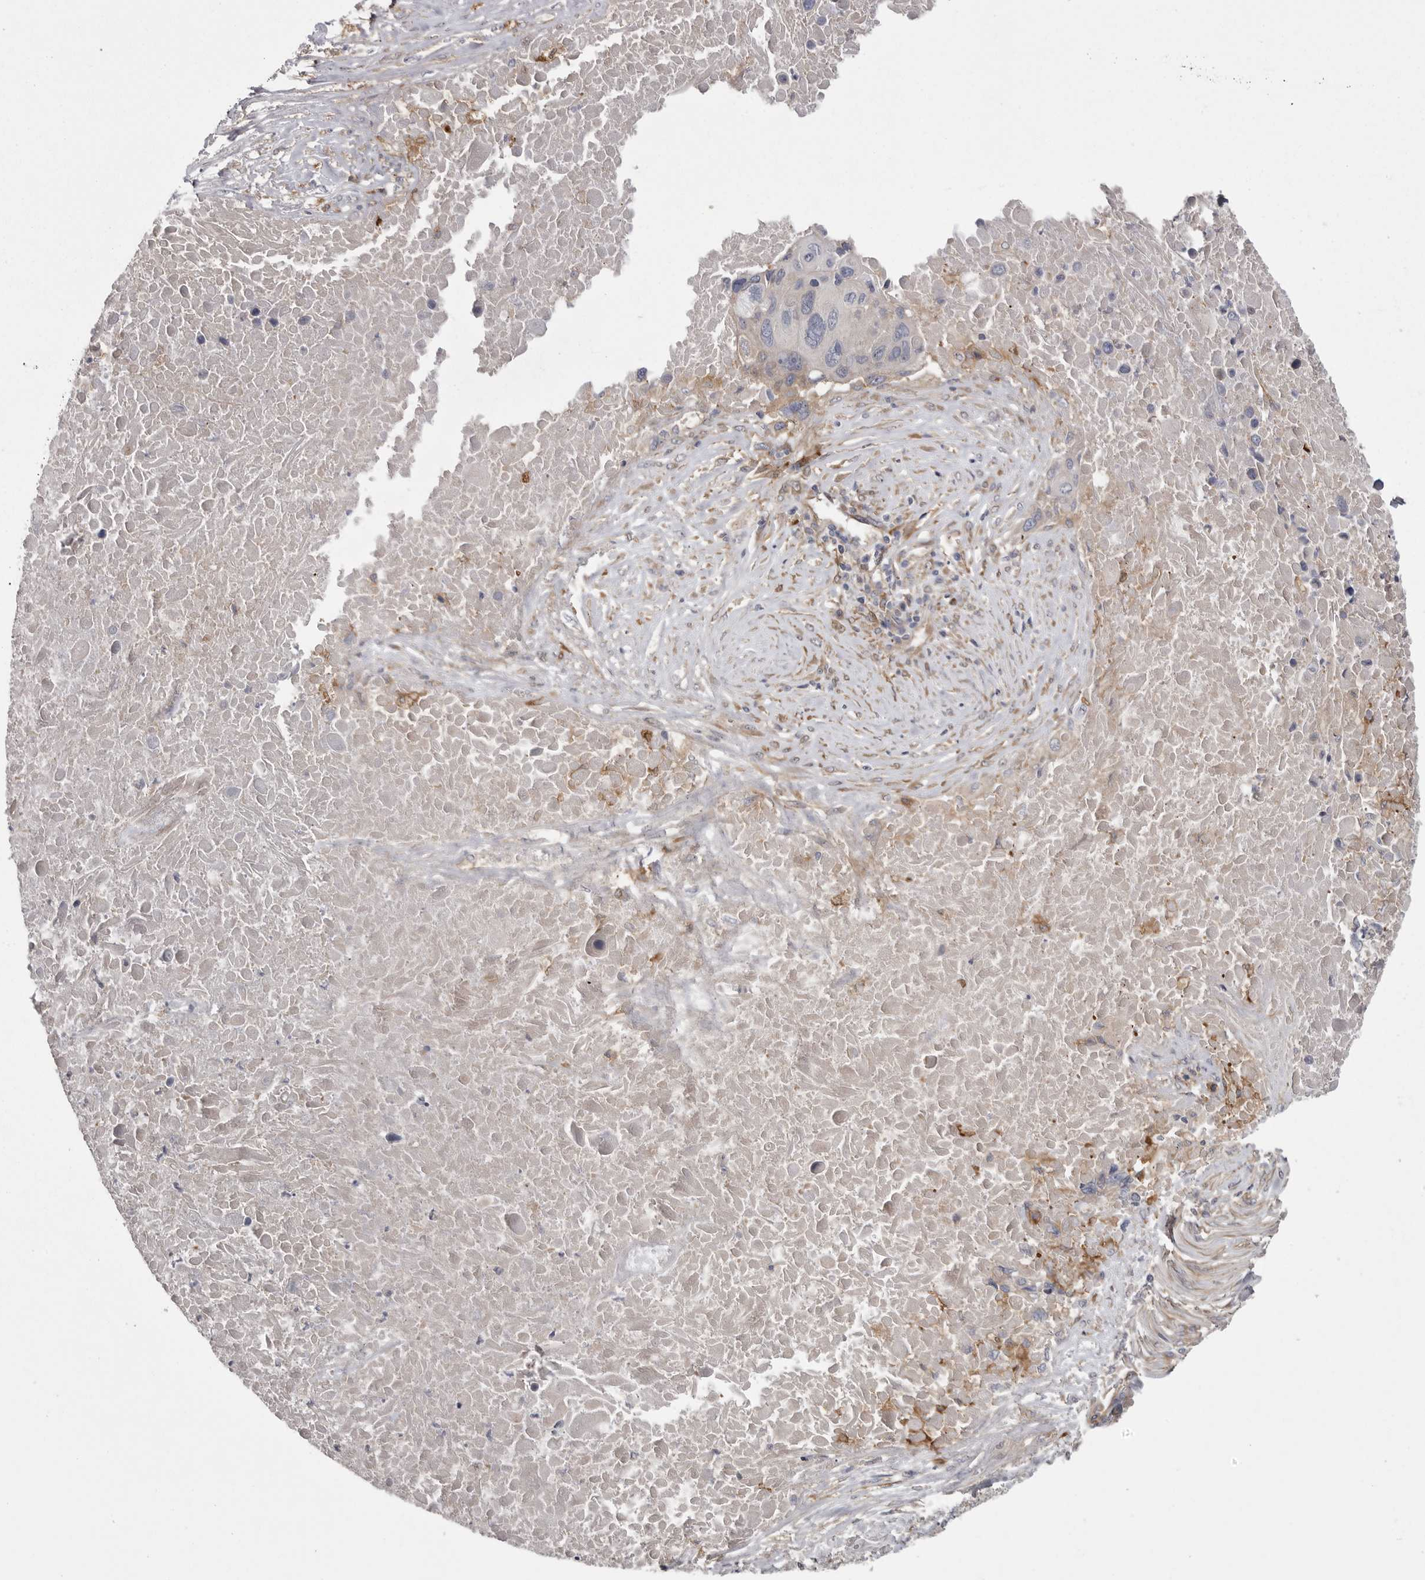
{"staining": {"intensity": "negative", "quantity": "none", "location": "none"}, "tissue": "lung cancer", "cell_type": "Tumor cells", "image_type": "cancer", "snomed": [{"axis": "morphology", "description": "Squamous cell carcinoma, NOS"}, {"axis": "topography", "description": "Lung"}], "caption": "The IHC photomicrograph has no significant staining in tumor cells of lung cancer tissue.", "gene": "OSBPL9", "patient": {"sex": "male", "age": 66}}